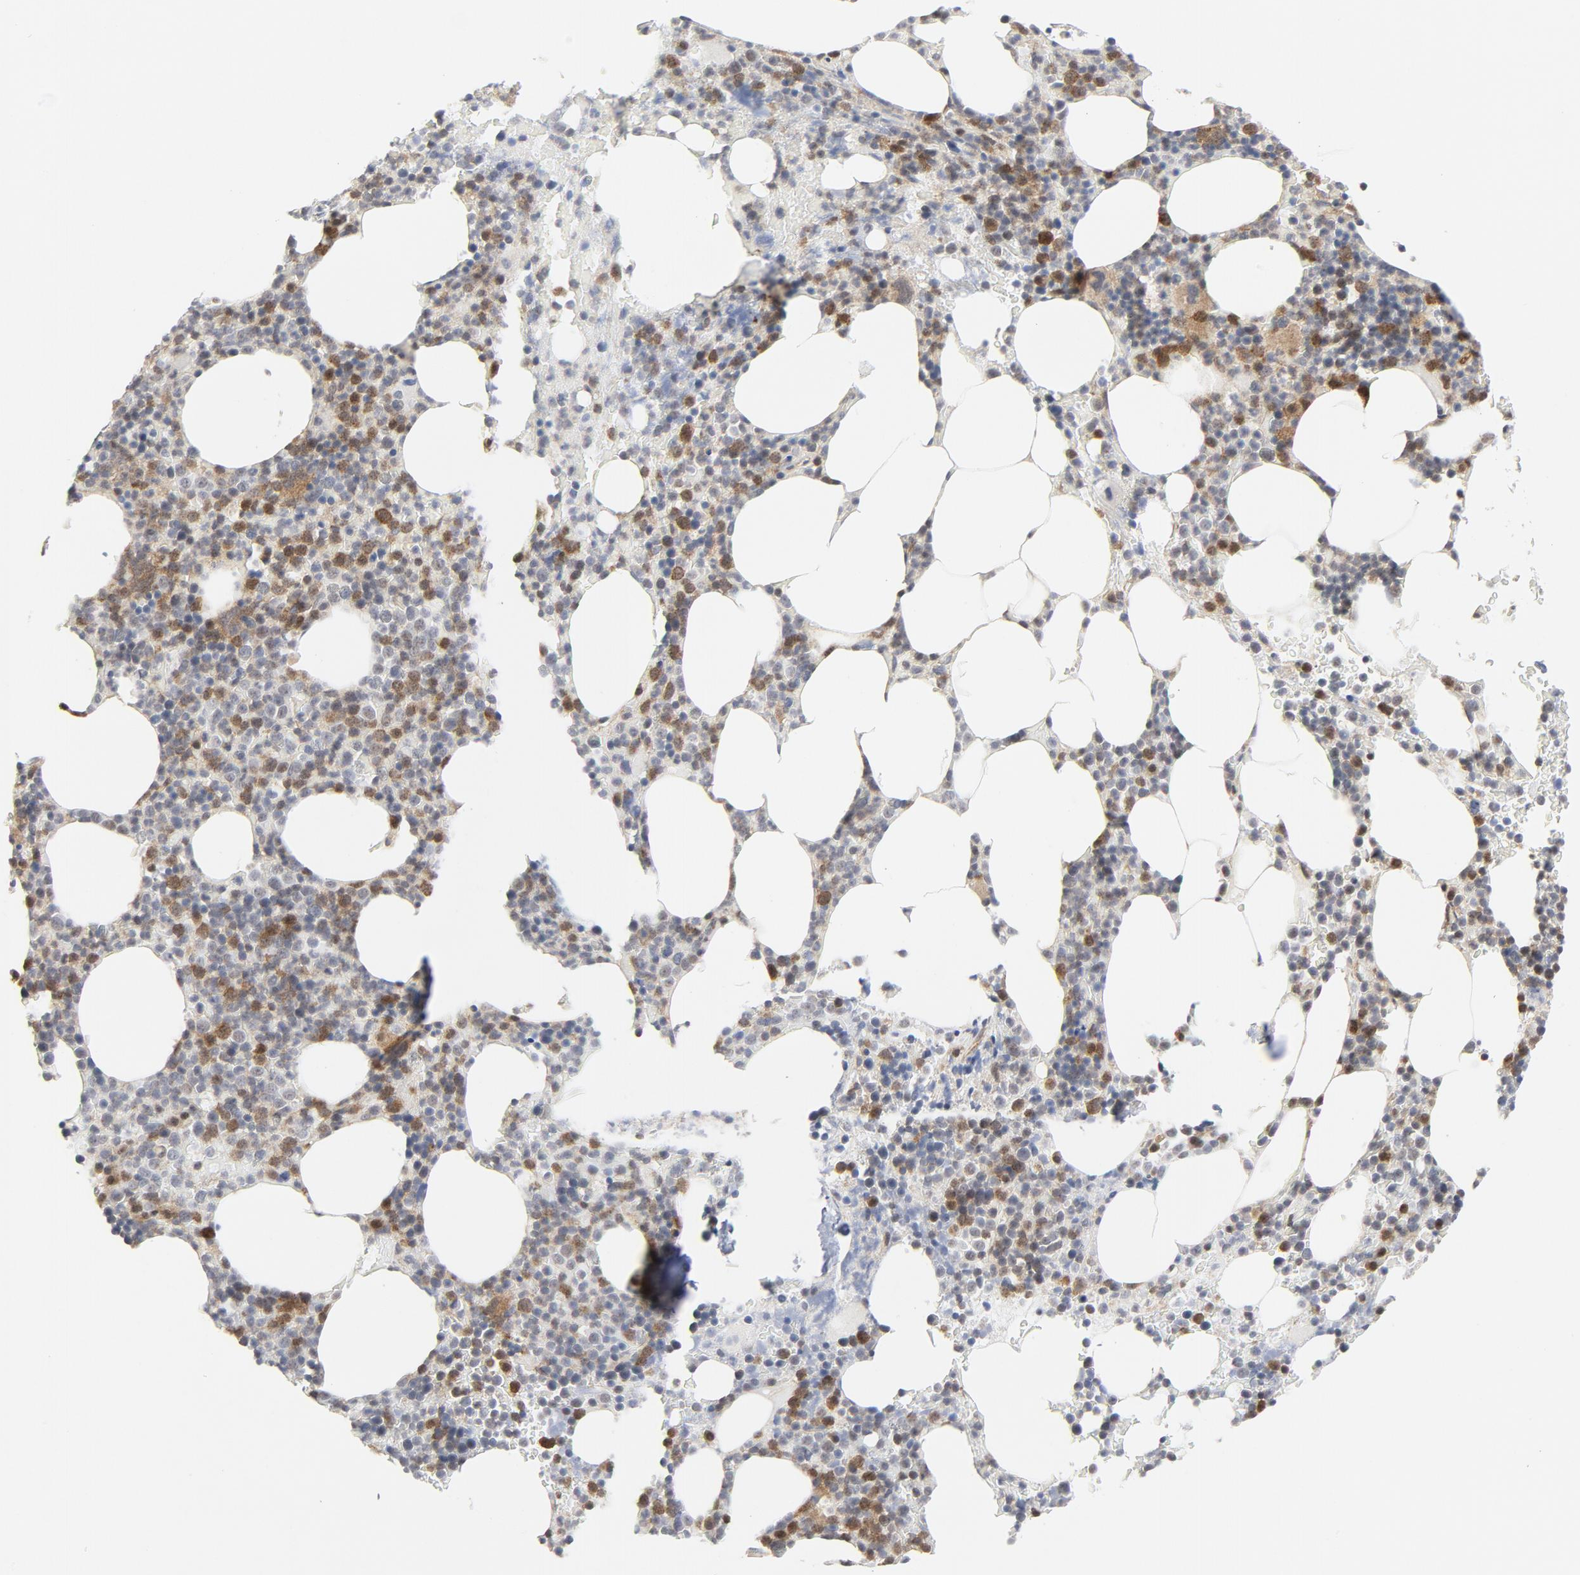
{"staining": {"intensity": "moderate", "quantity": "25%-75%", "location": "cytoplasmic/membranous"}, "tissue": "bone marrow", "cell_type": "Hematopoietic cells", "image_type": "normal", "snomed": [{"axis": "morphology", "description": "Normal tissue, NOS"}, {"axis": "topography", "description": "Bone marrow"}], "caption": "A brown stain highlights moderate cytoplasmic/membranous expression of a protein in hematopoietic cells of unremarkable human bone marrow. Using DAB (3,3'-diaminobenzidine) (brown) and hematoxylin (blue) stains, captured at high magnification using brightfield microscopy.", "gene": "MAP2K7", "patient": {"sex": "female", "age": 66}}